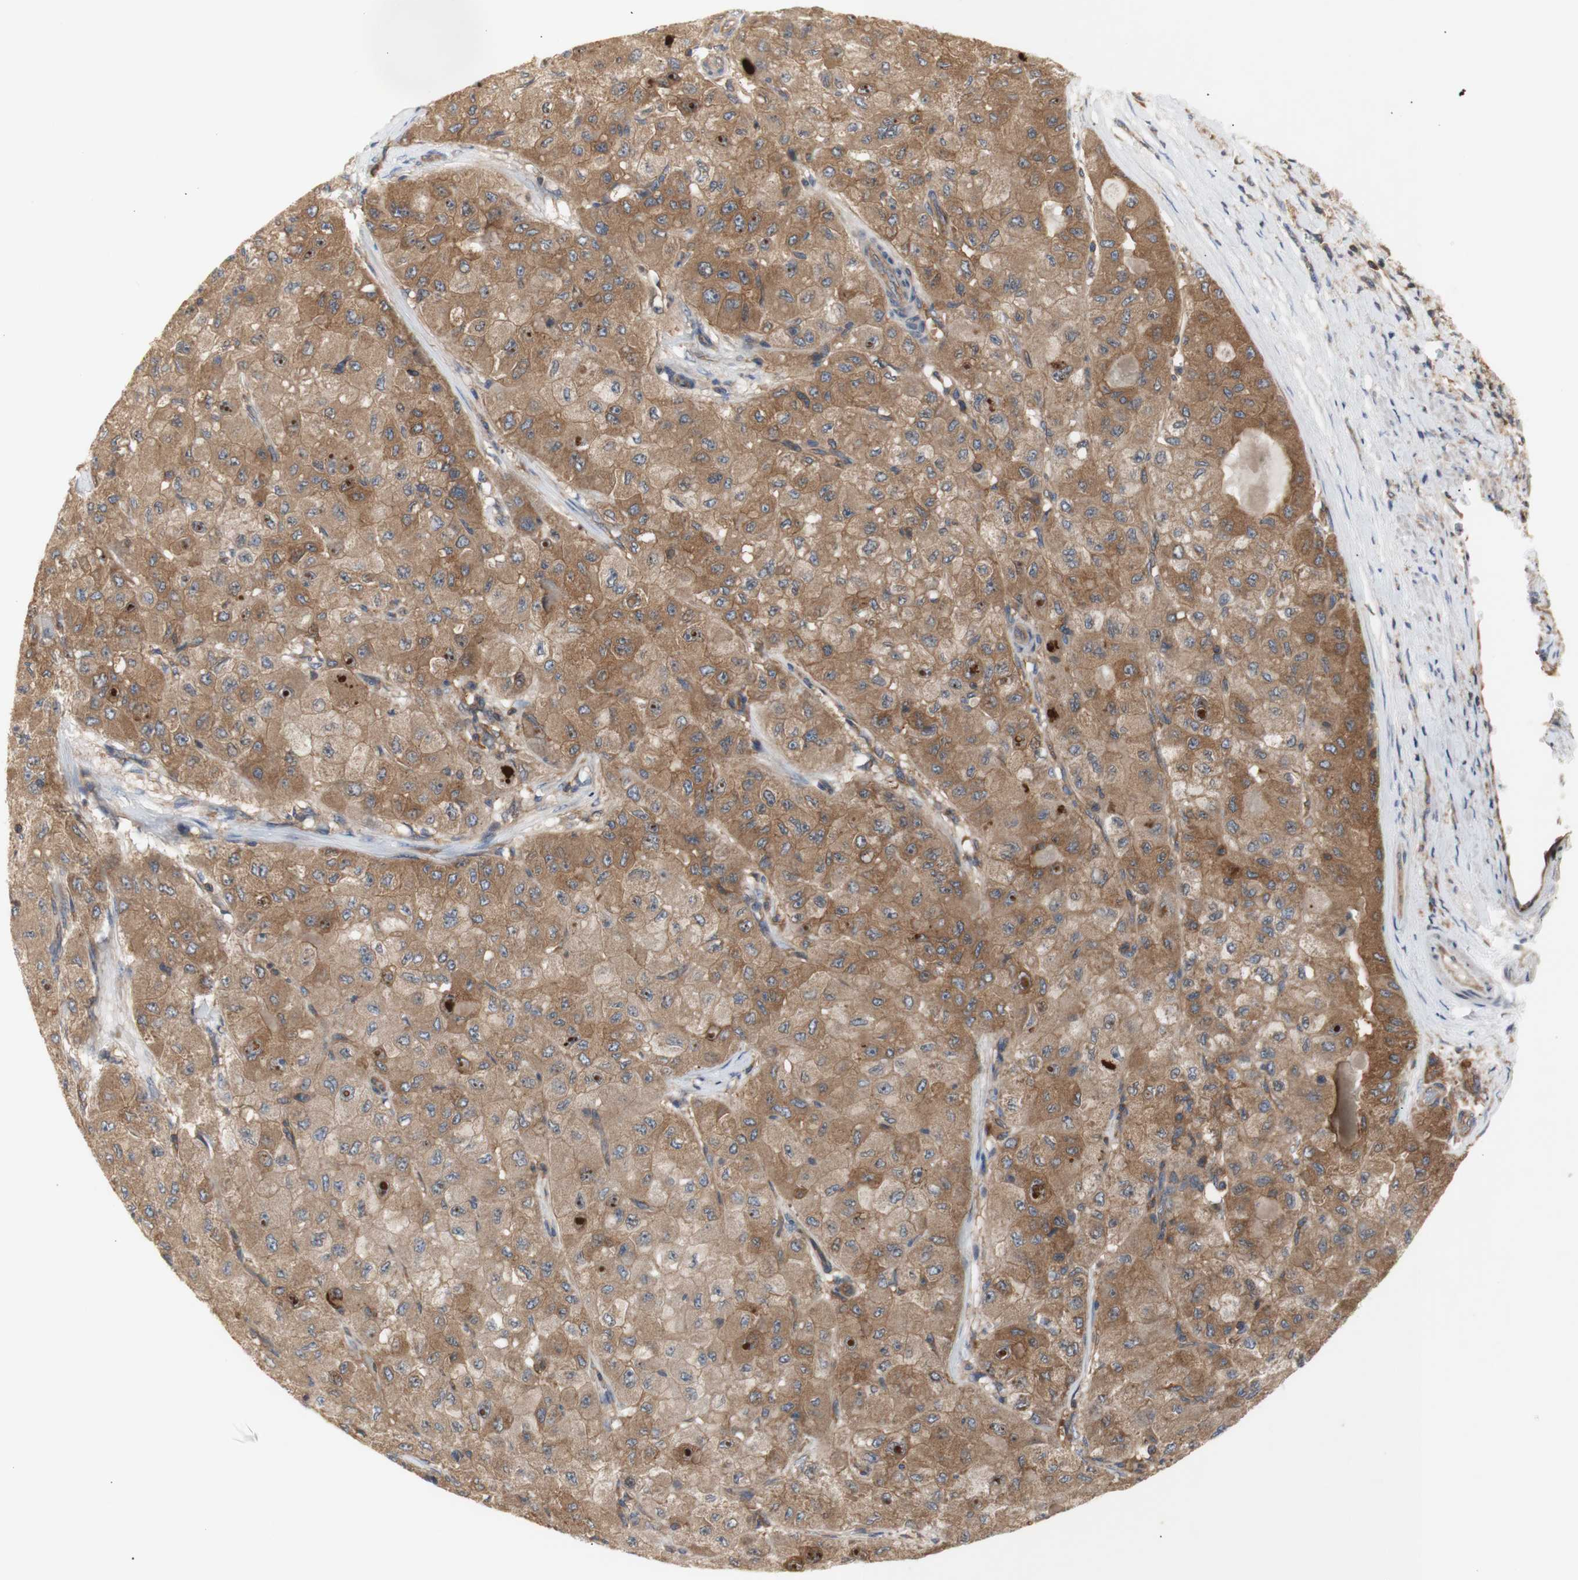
{"staining": {"intensity": "moderate", "quantity": ">75%", "location": "cytoplasmic/membranous"}, "tissue": "liver cancer", "cell_type": "Tumor cells", "image_type": "cancer", "snomed": [{"axis": "morphology", "description": "Carcinoma, Hepatocellular, NOS"}, {"axis": "topography", "description": "Liver"}], "caption": "Protein analysis of liver cancer (hepatocellular carcinoma) tissue displays moderate cytoplasmic/membranous positivity in about >75% of tumor cells.", "gene": "IKBKG", "patient": {"sex": "male", "age": 80}}